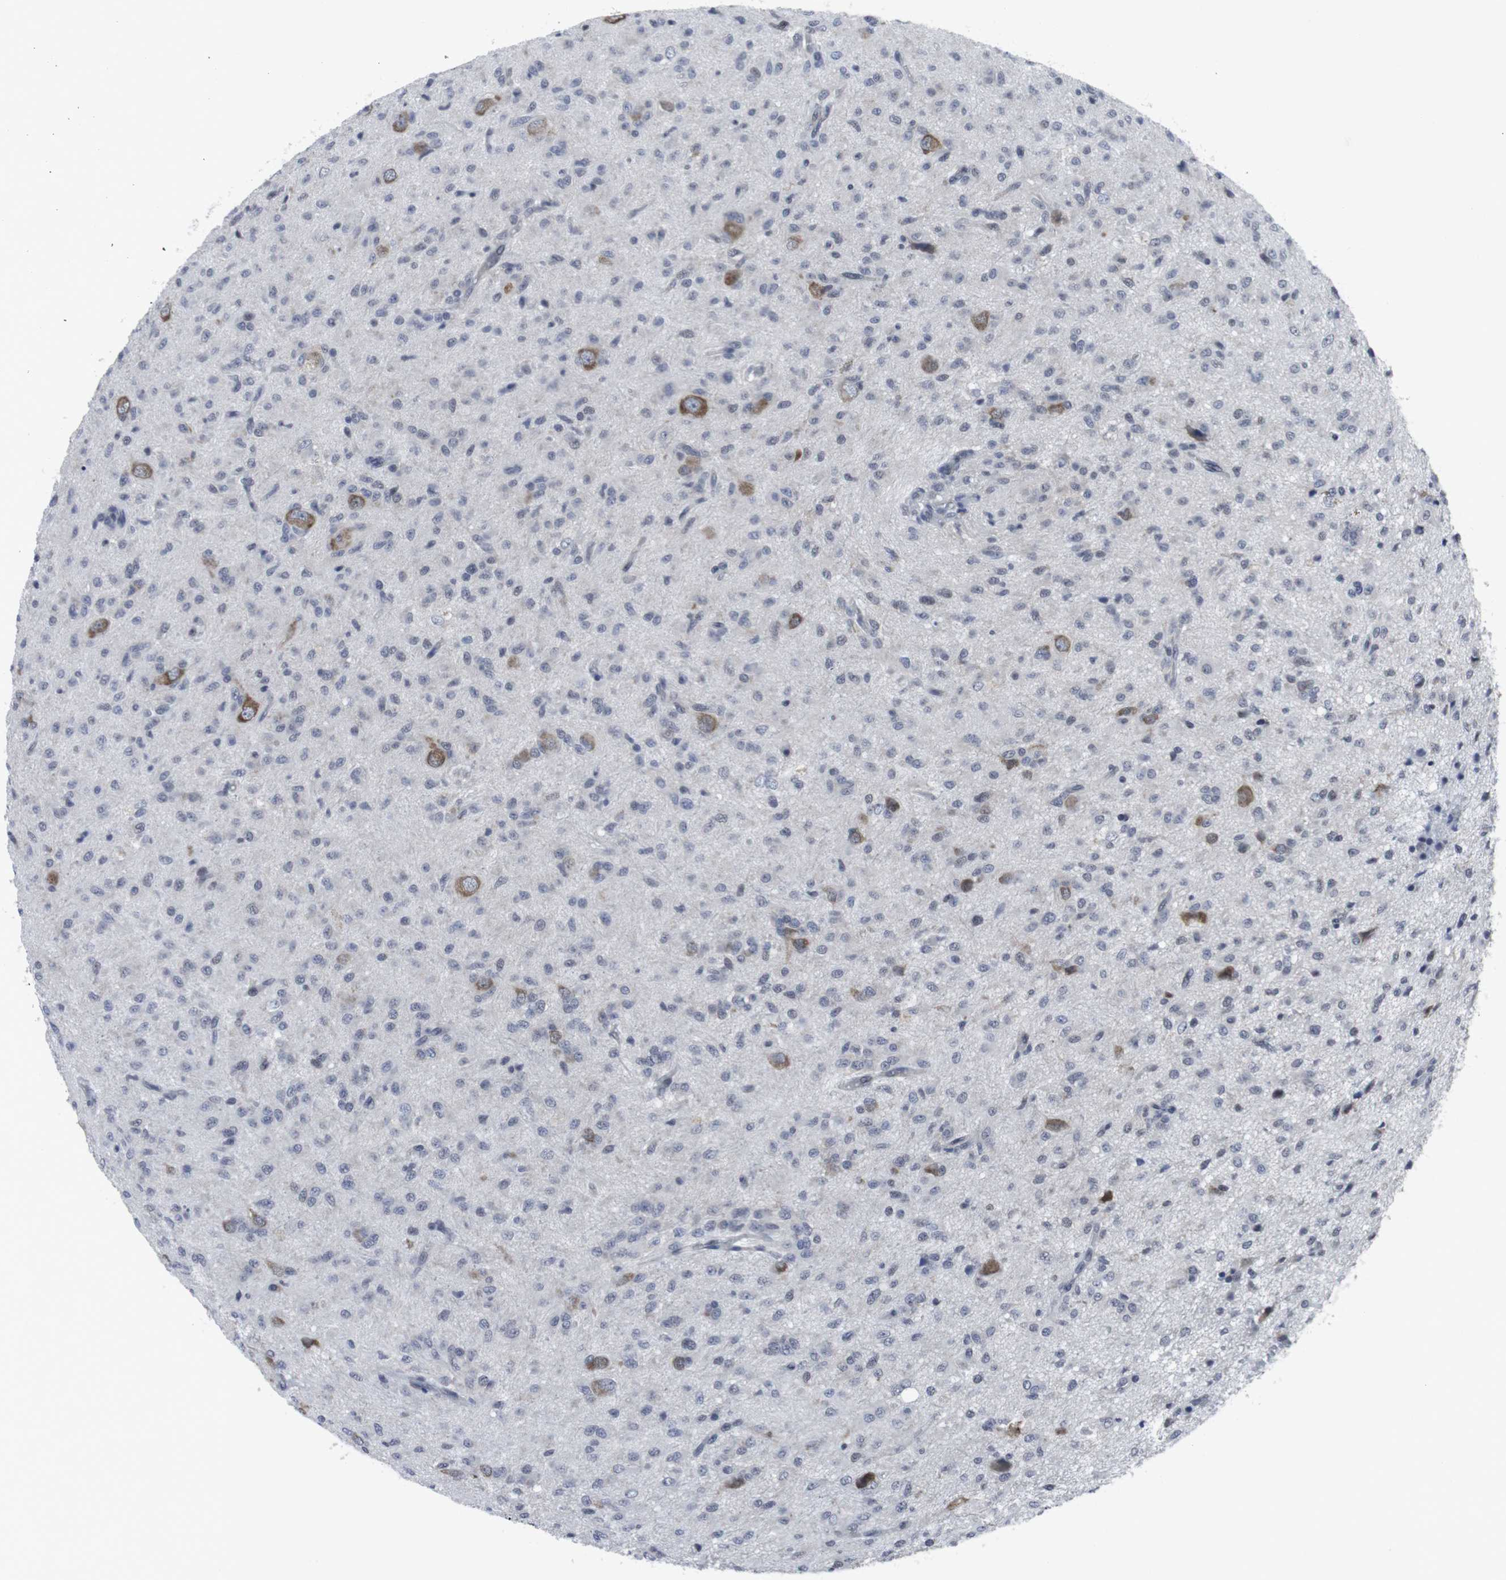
{"staining": {"intensity": "moderate", "quantity": "<25%", "location": "cytoplasmic/membranous"}, "tissue": "glioma", "cell_type": "Tumor cells", "image_type": "cancer", "snomed": [{"axis": "morphology", "description": "Glioma, malignant, High grade"}, {"axis": "topography", "description": "Brain"}], "caption": "Human high-grade glioma (malignant) stained for a protein (brown) shows moderate cytoplasmic/membranous positive staining in approximately <25% of tumor cells.", "gene": "GEMIN2", "patient": {"sex": "female", "age": 59}}